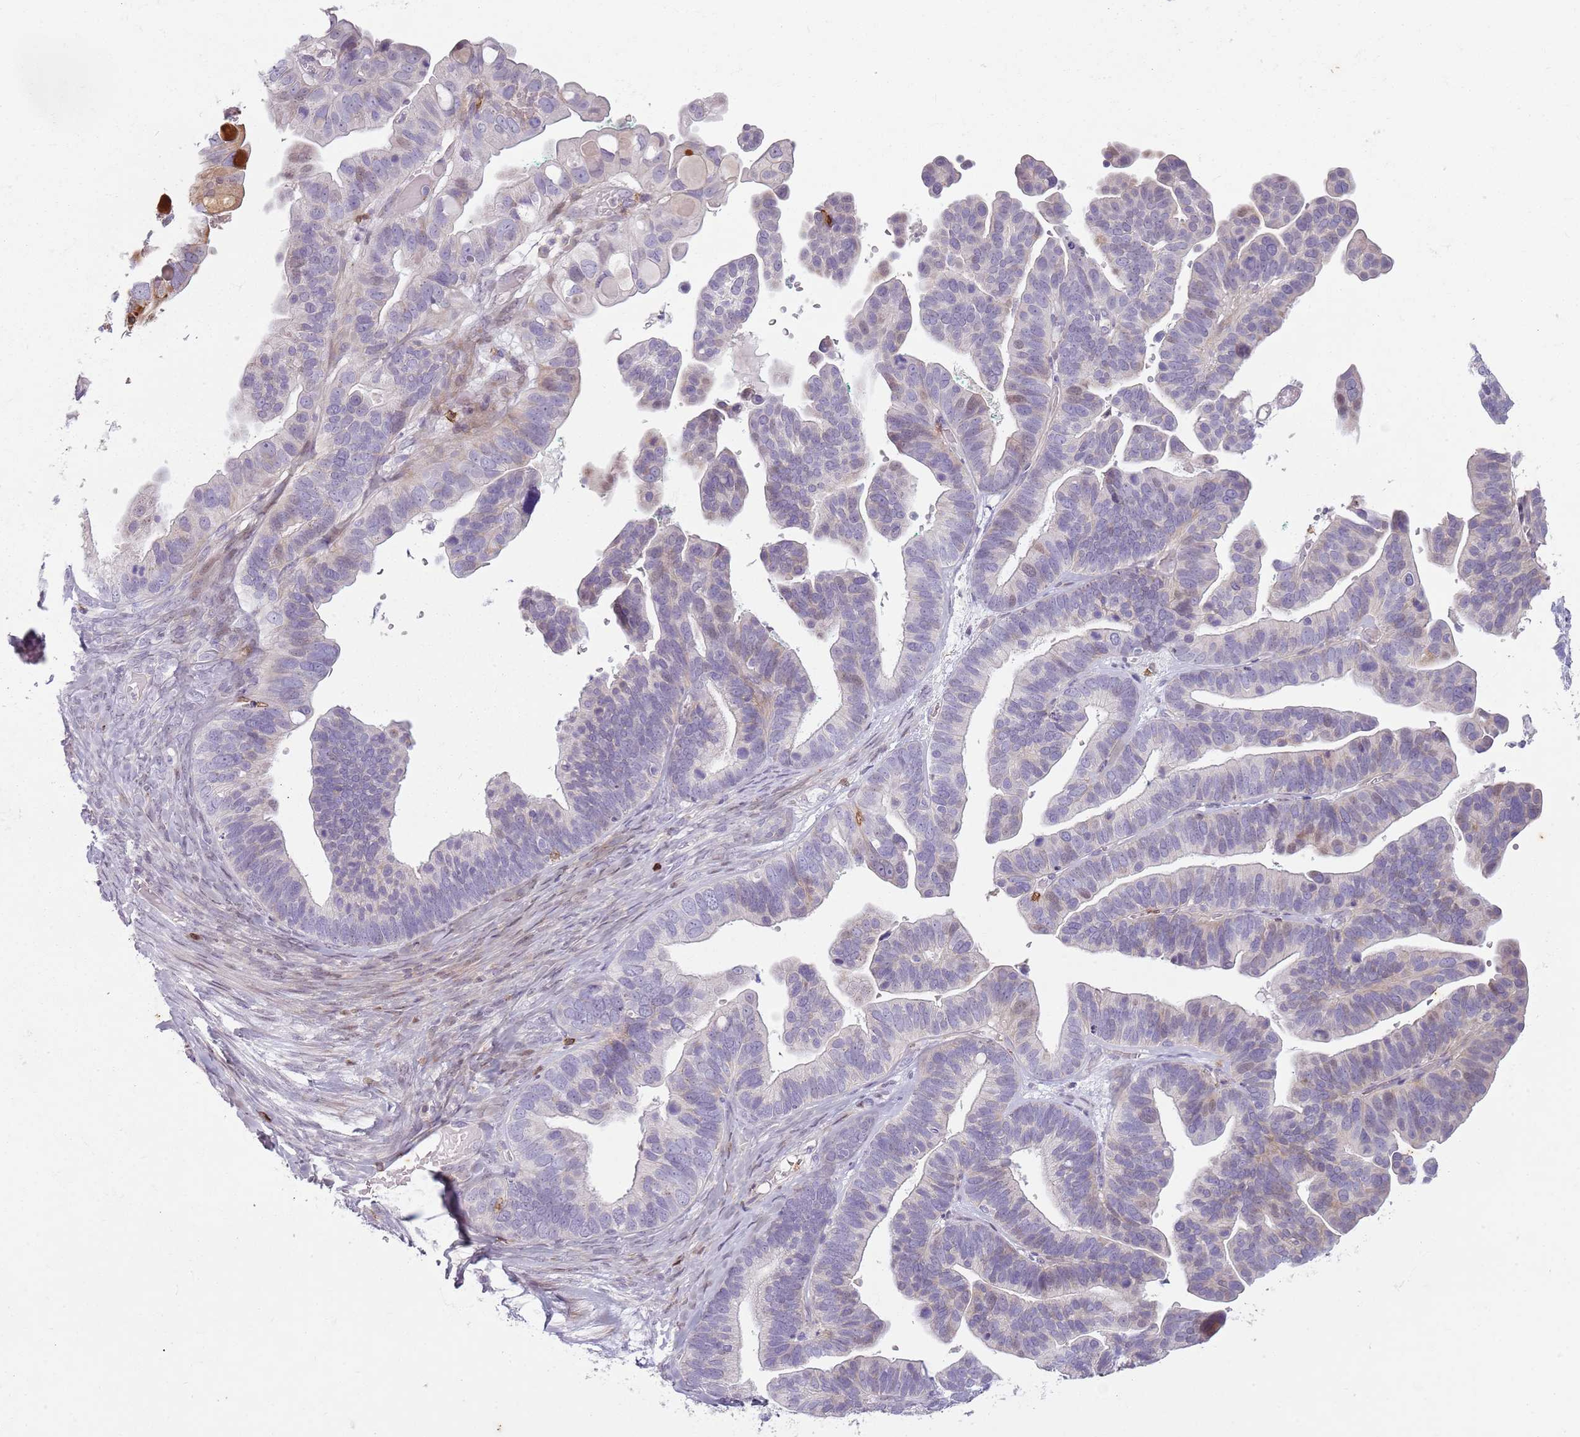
{"staining": {"intensity": "weak", "quantity": "<25%", "location": "cytoplasmic/membranous"}, "tissue": "ovarian cancer", "cell_type": "Tumor cells", "image_type": "cancer", "snomed": [{"axis": "morphology", "description": "Cystadenocarcinoma, serous, NOS"}, {"axis": "topography", "description": "Ovary"}], "caption": "Tumor cells are negative for brown protein staining in serous cystadenocarcinoma (ovarian). (Stains: DAB immunohistochemistry with hematoxylin counter stain, Microscopy: brightfield microscopy at high magnification).", "gene": "ZNF583", "patient": {"sex": "female", "age": 56}}